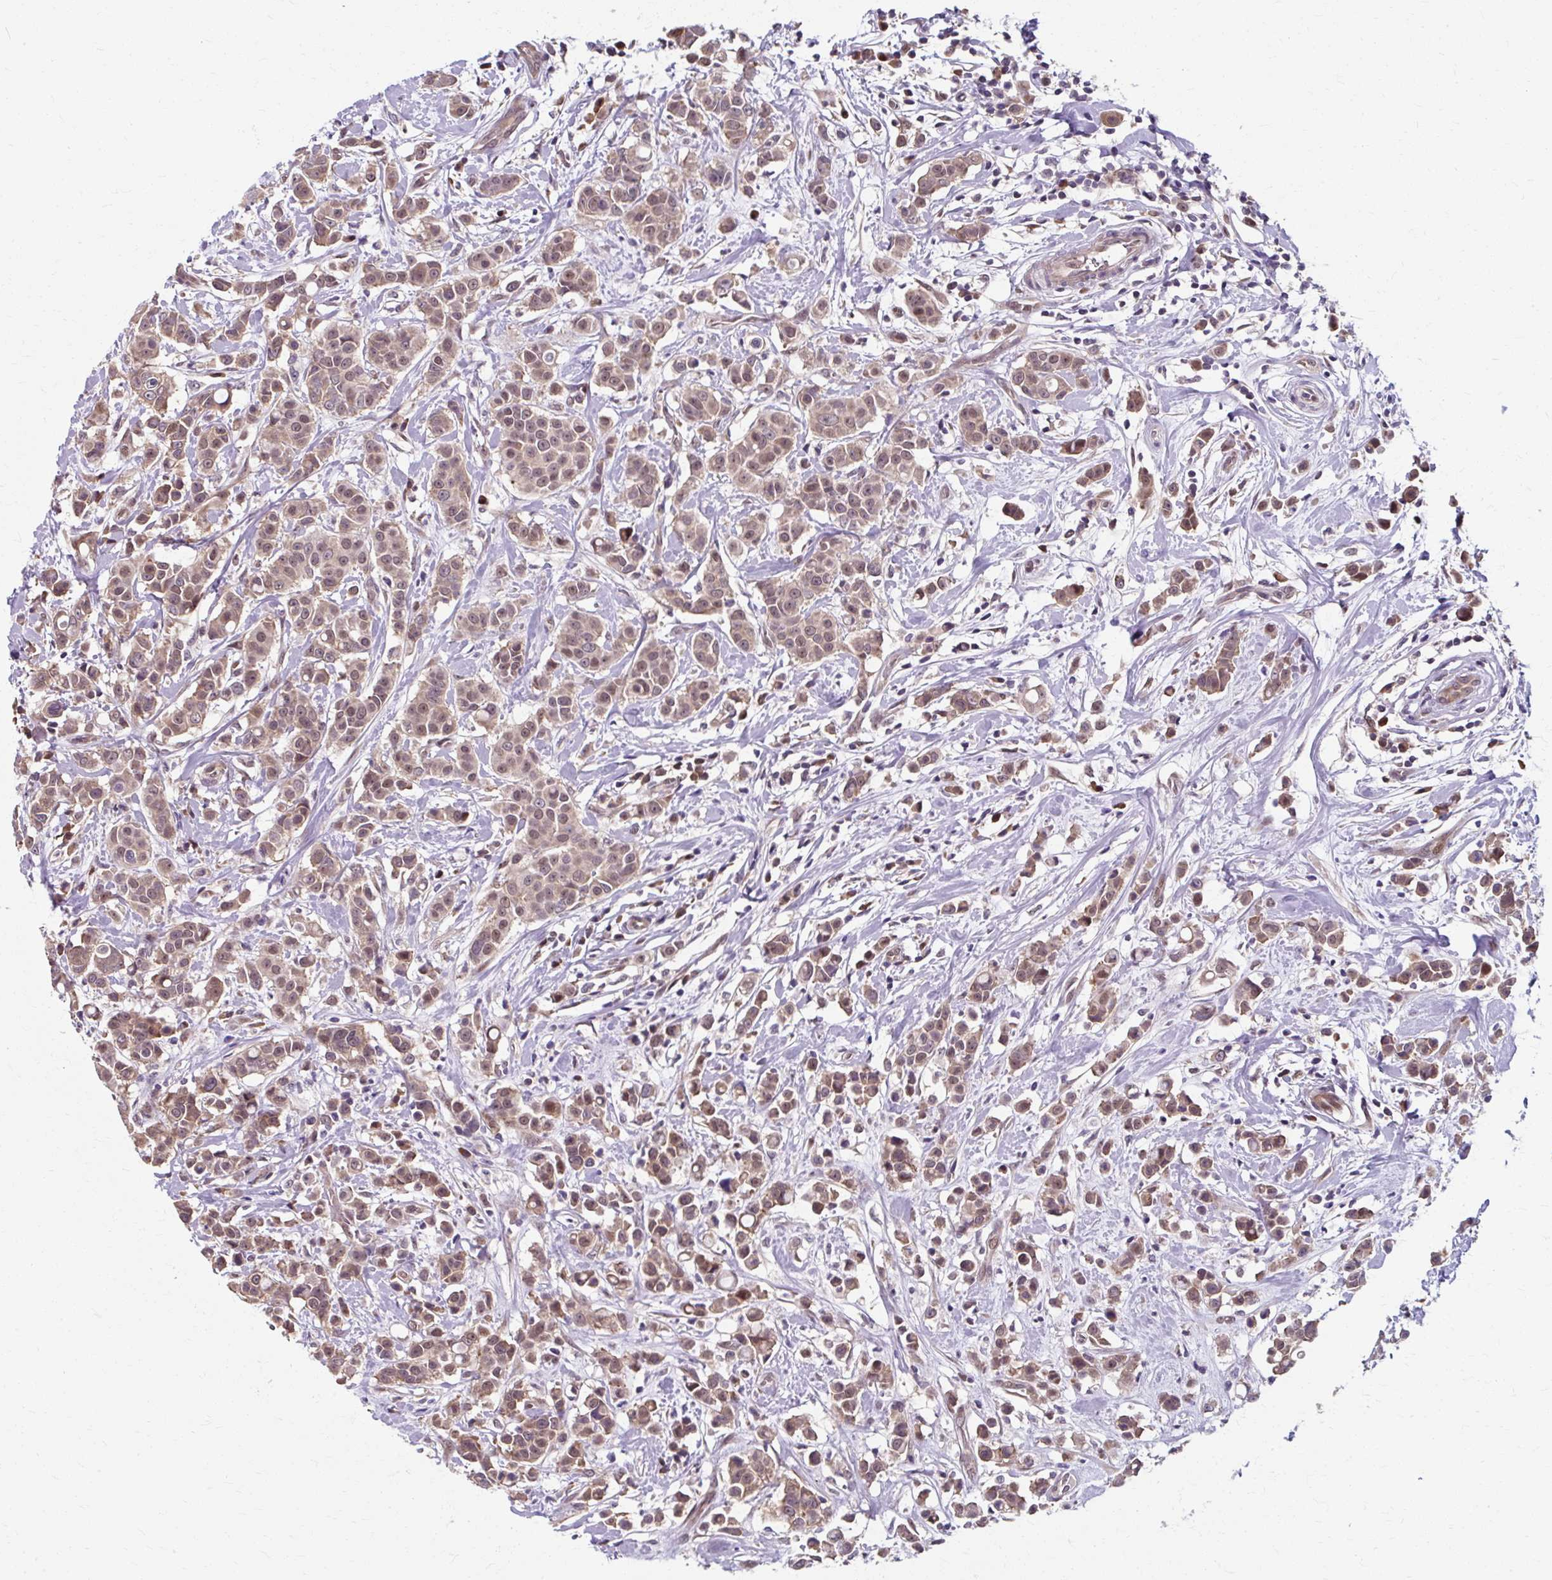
{"staining": {"intensity": "moderate", "quantity": ">75%", "location": "cytoplasmic/membranous,nuclear"}, "tissue": "breast cancer", "cell_type": "Tumor cells", "image_type": "cancer", "snomed": [{"axis": "morphology", "description": "Duct carcinoma"}, {"axis": "topography", "description": "Breast"}], "caption": "This micrograph demonstrates IHC staining of breast intraductal carcinoma, with medium moderate cytoplasmic/membranous and nuclear staining in approximately >75% of tumor cells.", "gene": "ZNF555", "patient": {"sex": "female", "age": 27}}